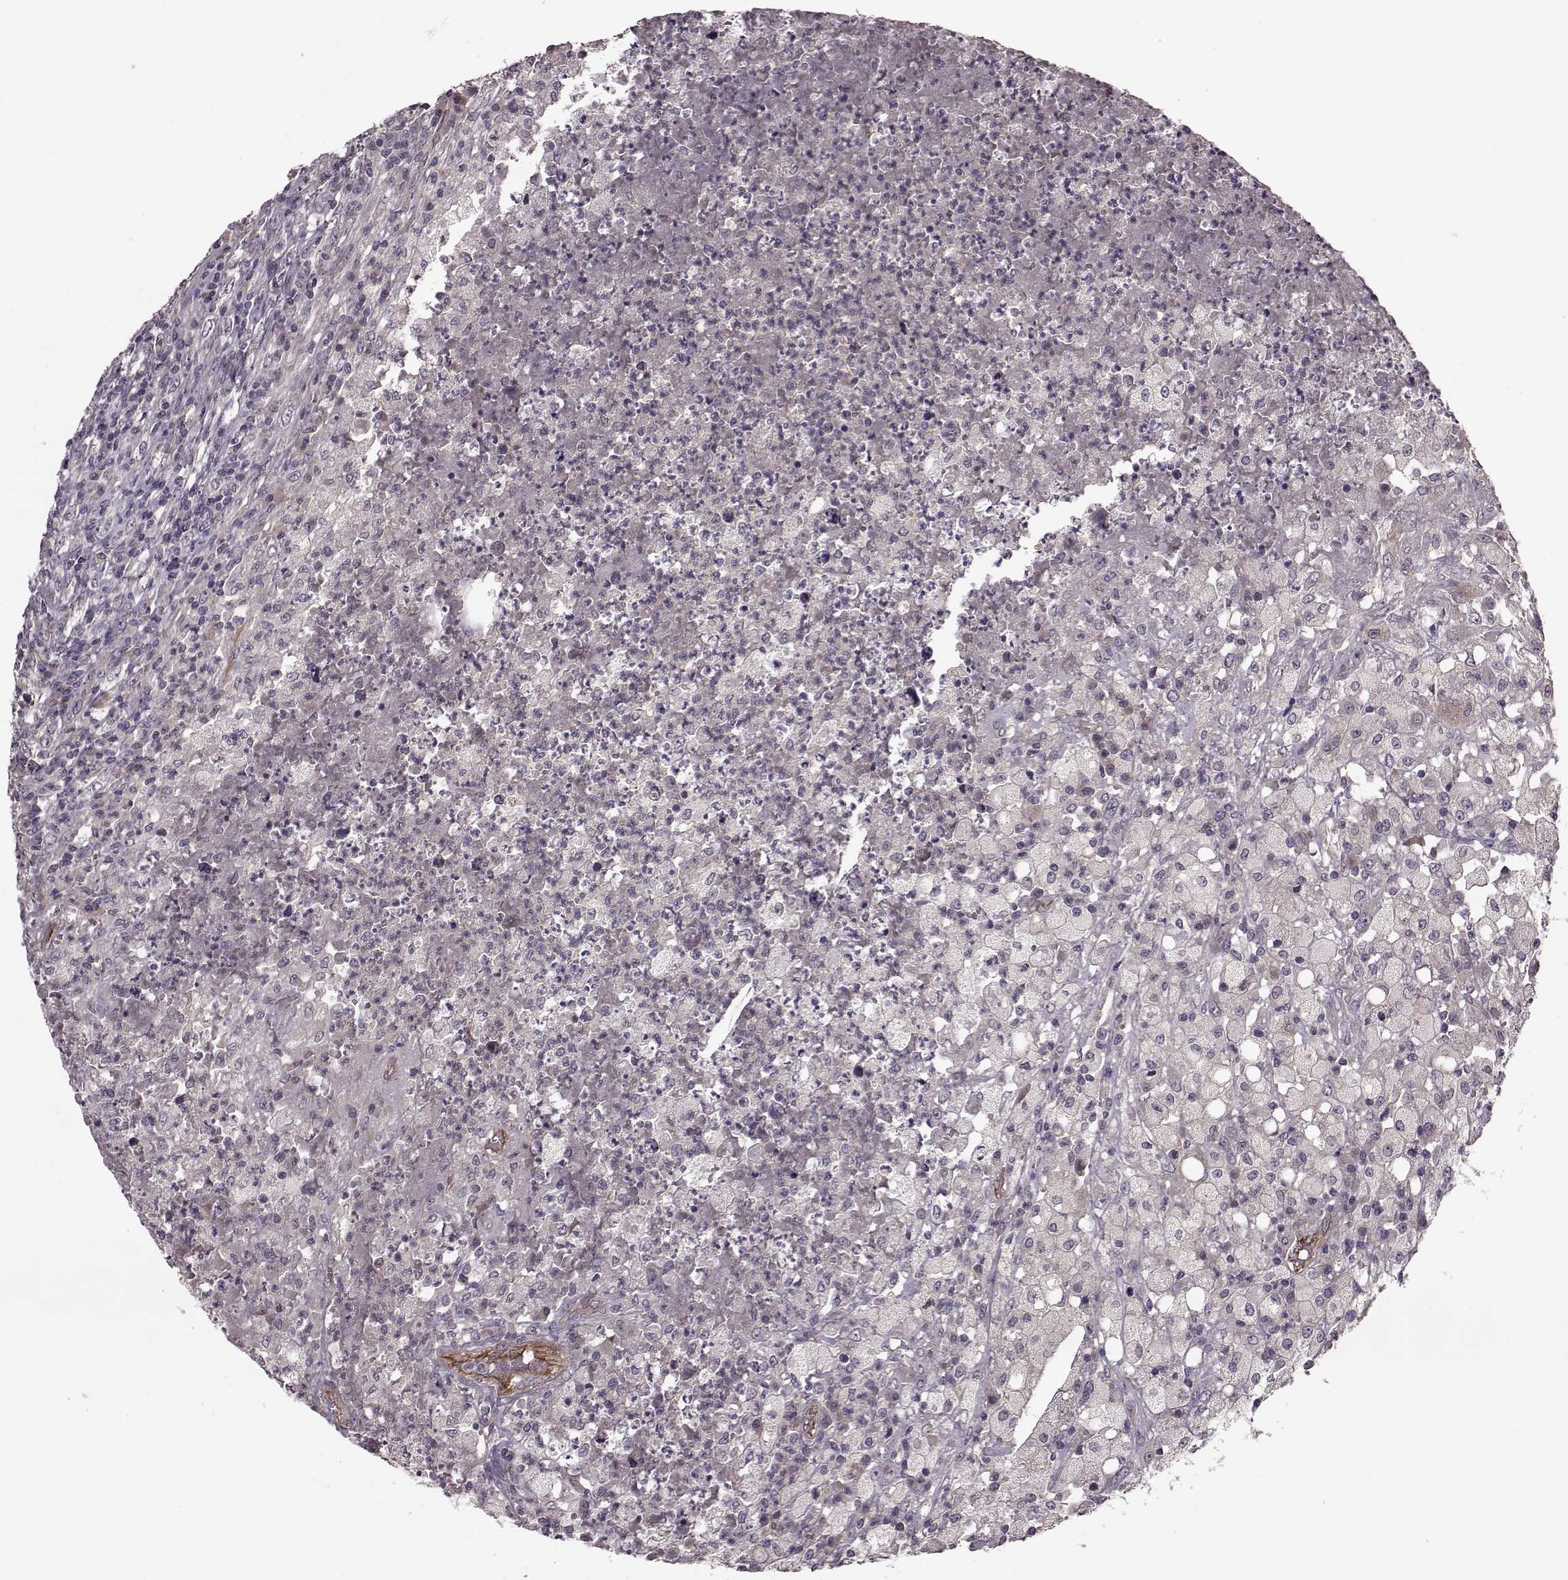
{"staining": {"intensity": "negative", "quantity": "none", "location": "none"}, "tissue": "testis cancer", "cell_type": "Tumor cells", "image_type": "cancer", "snomed": [{"axis": "morphology", "description": "Necrosis, NOS"}, {"axis": "morphology", "description": "Carcinoma, Embryonal, NOS"}, {"axis": "topography", "description": "Testis"}], "caption": "This is an immunohistochemistry (IHC) micrograph of human testis cancer. There is no expression in tumor cells.", "gene": "SYNPO", "patient": {"sex": "male", "age": 19}}